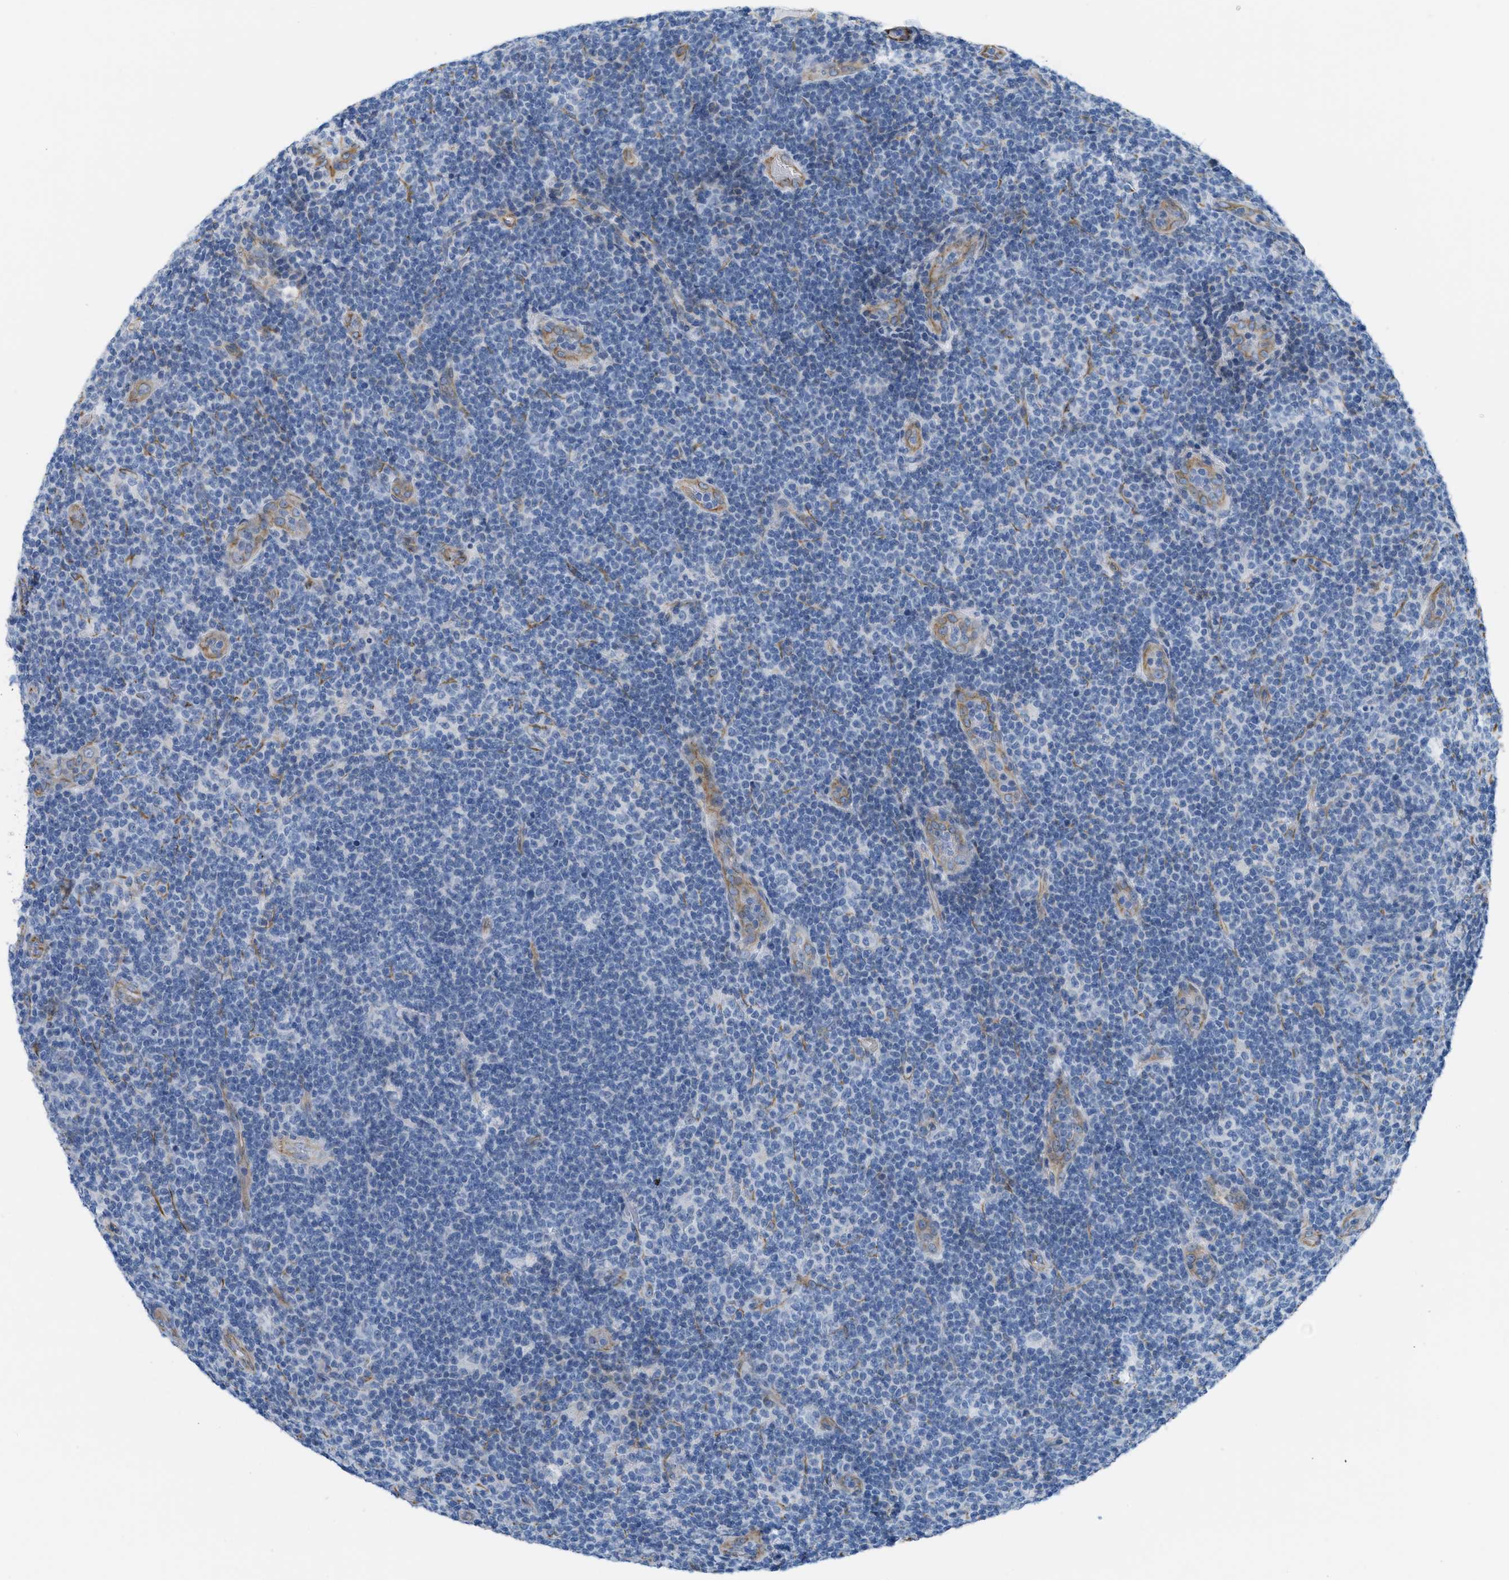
{"staining": {"intensity": "negative", "quantity": "none", "location": "none"}, "tissue": "lymphoma", "cell_type": "Tumor cells", "image_type": "cancer", "snomed": [{"axis": "morphology", "description": "Malignant lymphoma, non-Hodgkin's type, Low grade"}, {"axis": "topography", "description": "Lymph node"}], "caption": "This is an IHC micrograph of low-grade malignant lymphoma, non-Hodgkin's type. There is no staining in tumor cells.", "gene": "SLC12A1", "patient": {"sex": "male", "age": 83}}